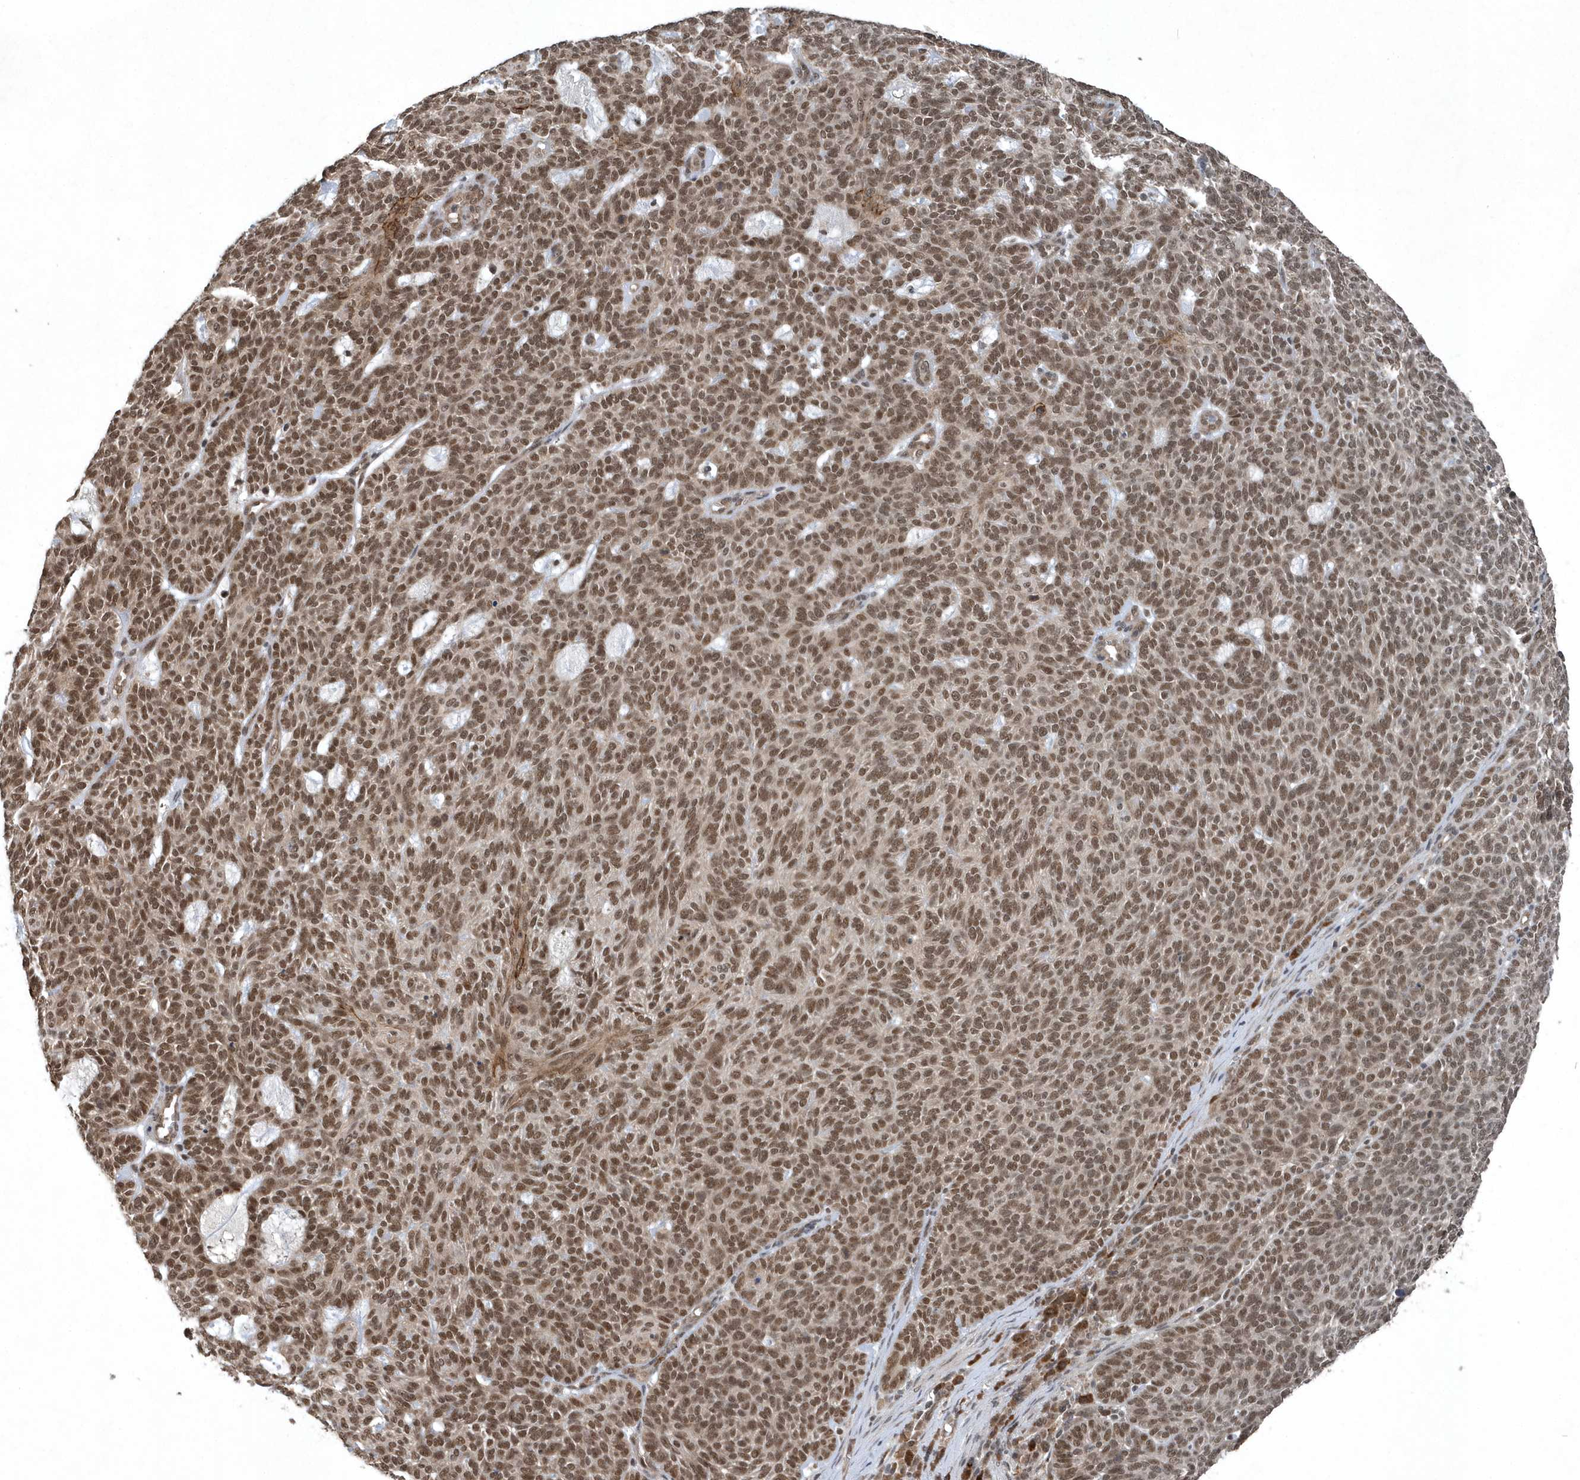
{"staining": {"intensity": "strong", "quantity": ">75%", "location": "nuclear"}, "tissue": "skin cancer", "cell_type": "Tumor cells", "image_type": "cancer", "snomed": [{"axis": "morphology", "description": "Squamous cell carcinoma, NOS"}, {"axis": "topography", "description": "Skin"}], "caption": "Tumor cells show high levels of strong nuclear staining in about >75% of cells in skin squamous cell carcinoma. (DAB = brown stain, brightfield microscopy at high magnification).", "gene": "QTRT2", "patient": {"sex": "female", "age": 90}}